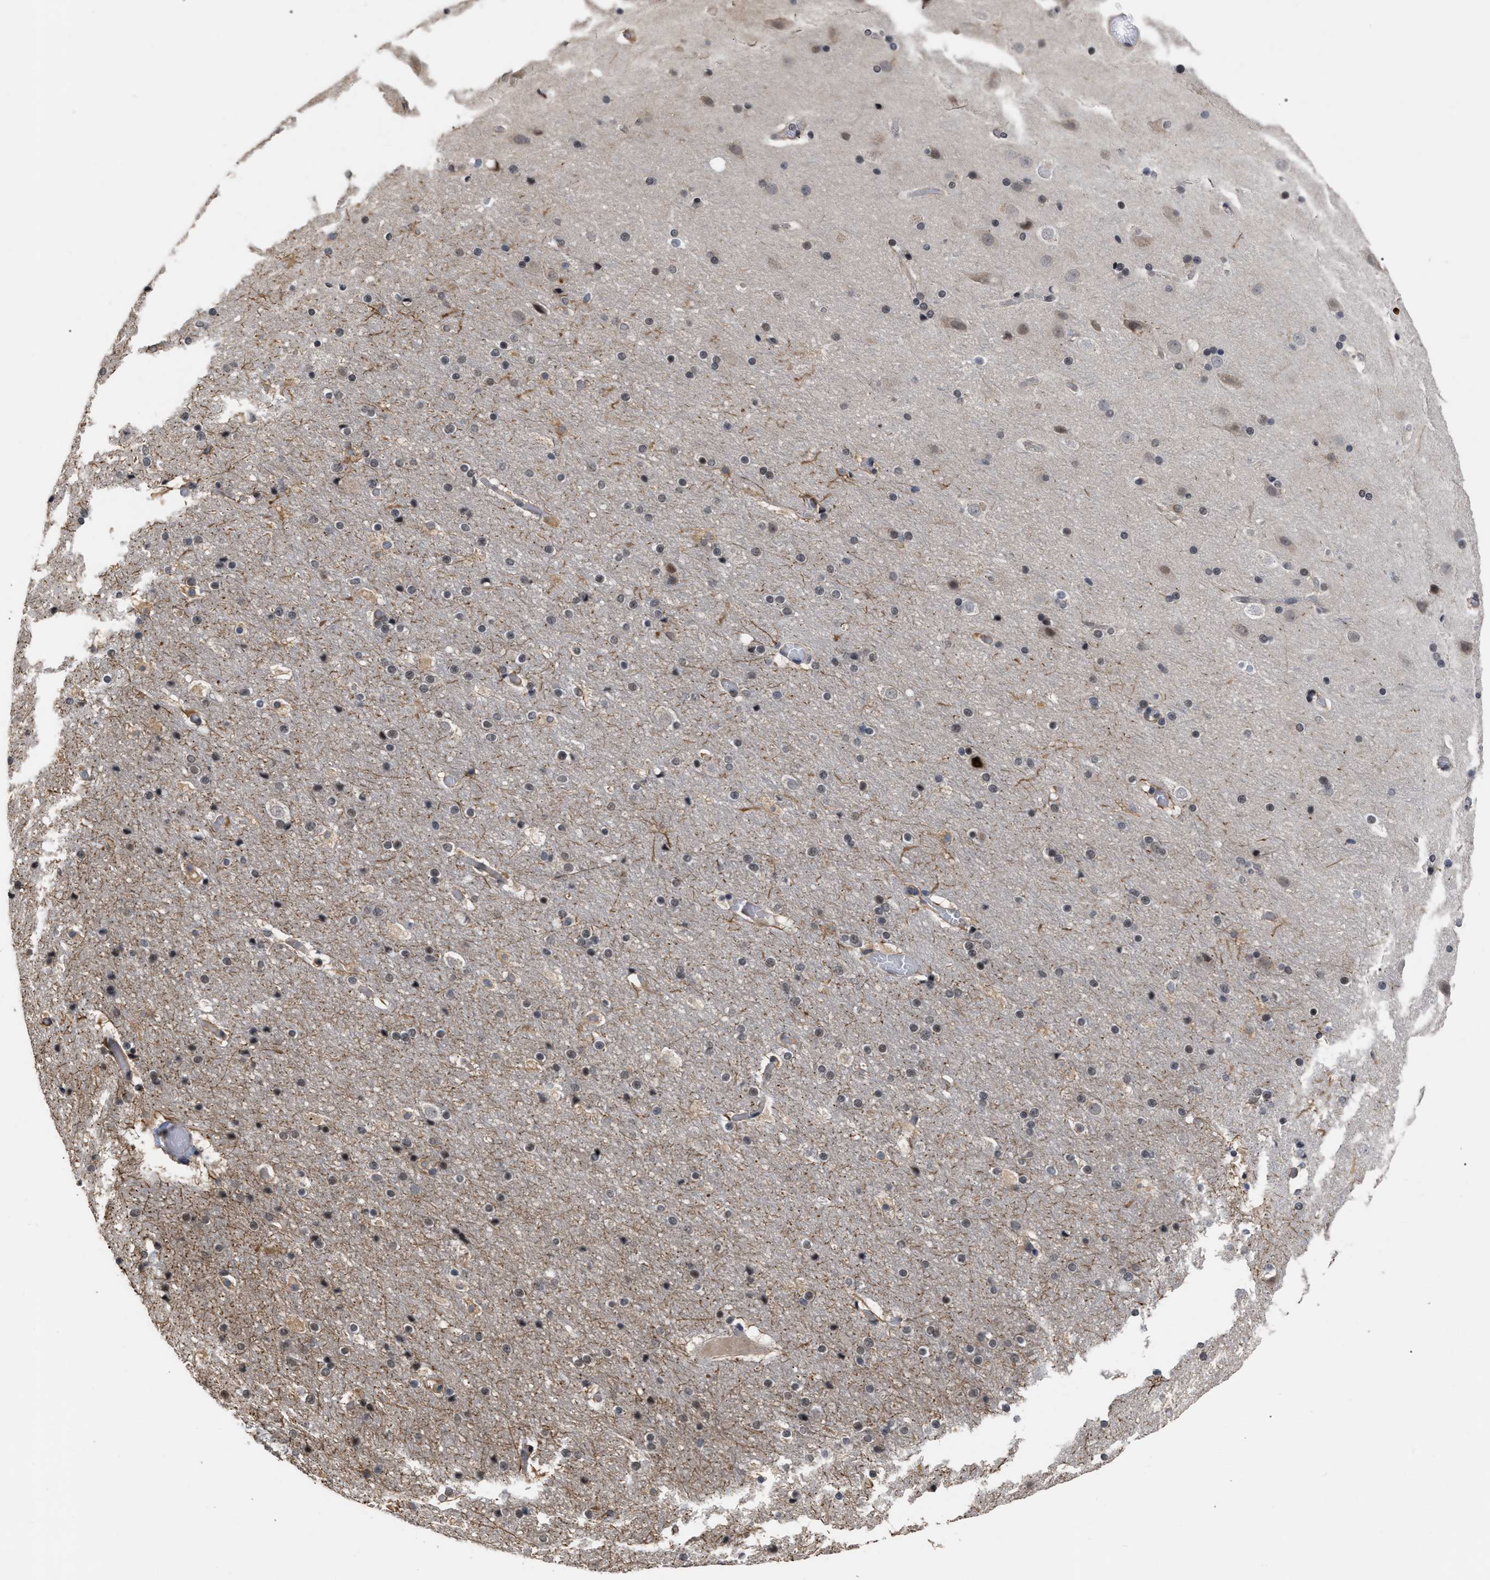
{"staining": {"intensity": "weak", "quantity": "<25%", "location": "nuclear"}, "tissue": "cerebral cortex", "cell_type": "Endothelial cells", "image_type": "normal", "snomed": [{"axis": "morphology", "description": "Normal tissue, NOS"}, {"axis": "topography", "description": "Cerebral cortex"}], "caption": "Human cerebral cortex stained for a protein using immunohistochemistry exhibits no staining in endothelial cells.", "gene": "JAZF1", "patient": {"sex": "male", "age": 57}}